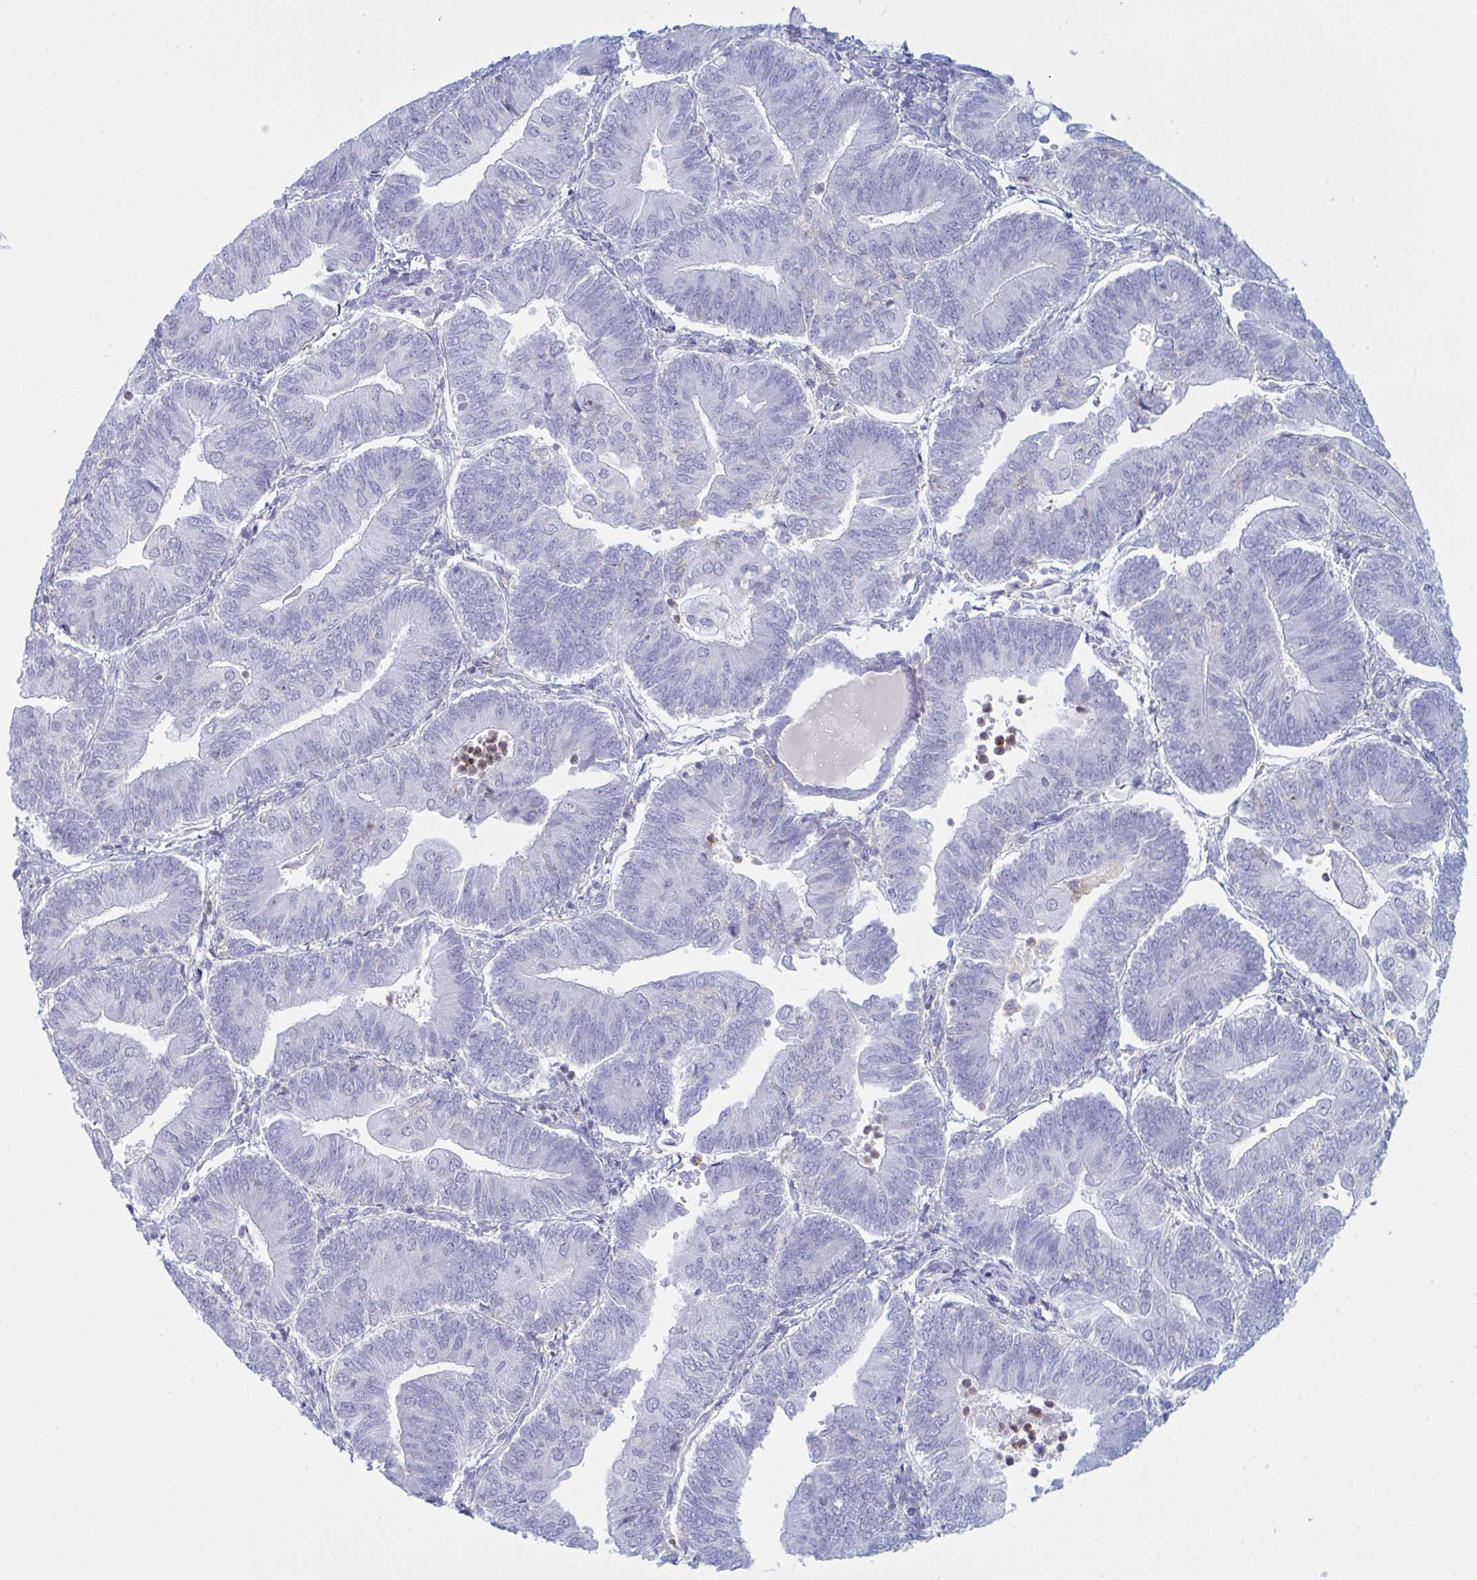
{"staining": {"intensity": "negative", "quantity": "none", "location": "none"}, "tissue": "endometrial cancer", "cell_type": "Tumor cells", "image_type": "cancer", "snomed": [{"axis": "morphology", "description": "Adenocarcinoma, NOS"}, {"axis": "topography", "description": "Endometrium"}], "caption": "Immunohistochemistry (IHC) photomicrograph of neoplastic tissue: human adenocarcinoma (endometrial) stained with DAB (3,3'-diaminobenzidine) exhibits no significant protein positivity in tumor cells.", "gene": "MYO1F", "patient": {"sex": "female", "age": 65}}